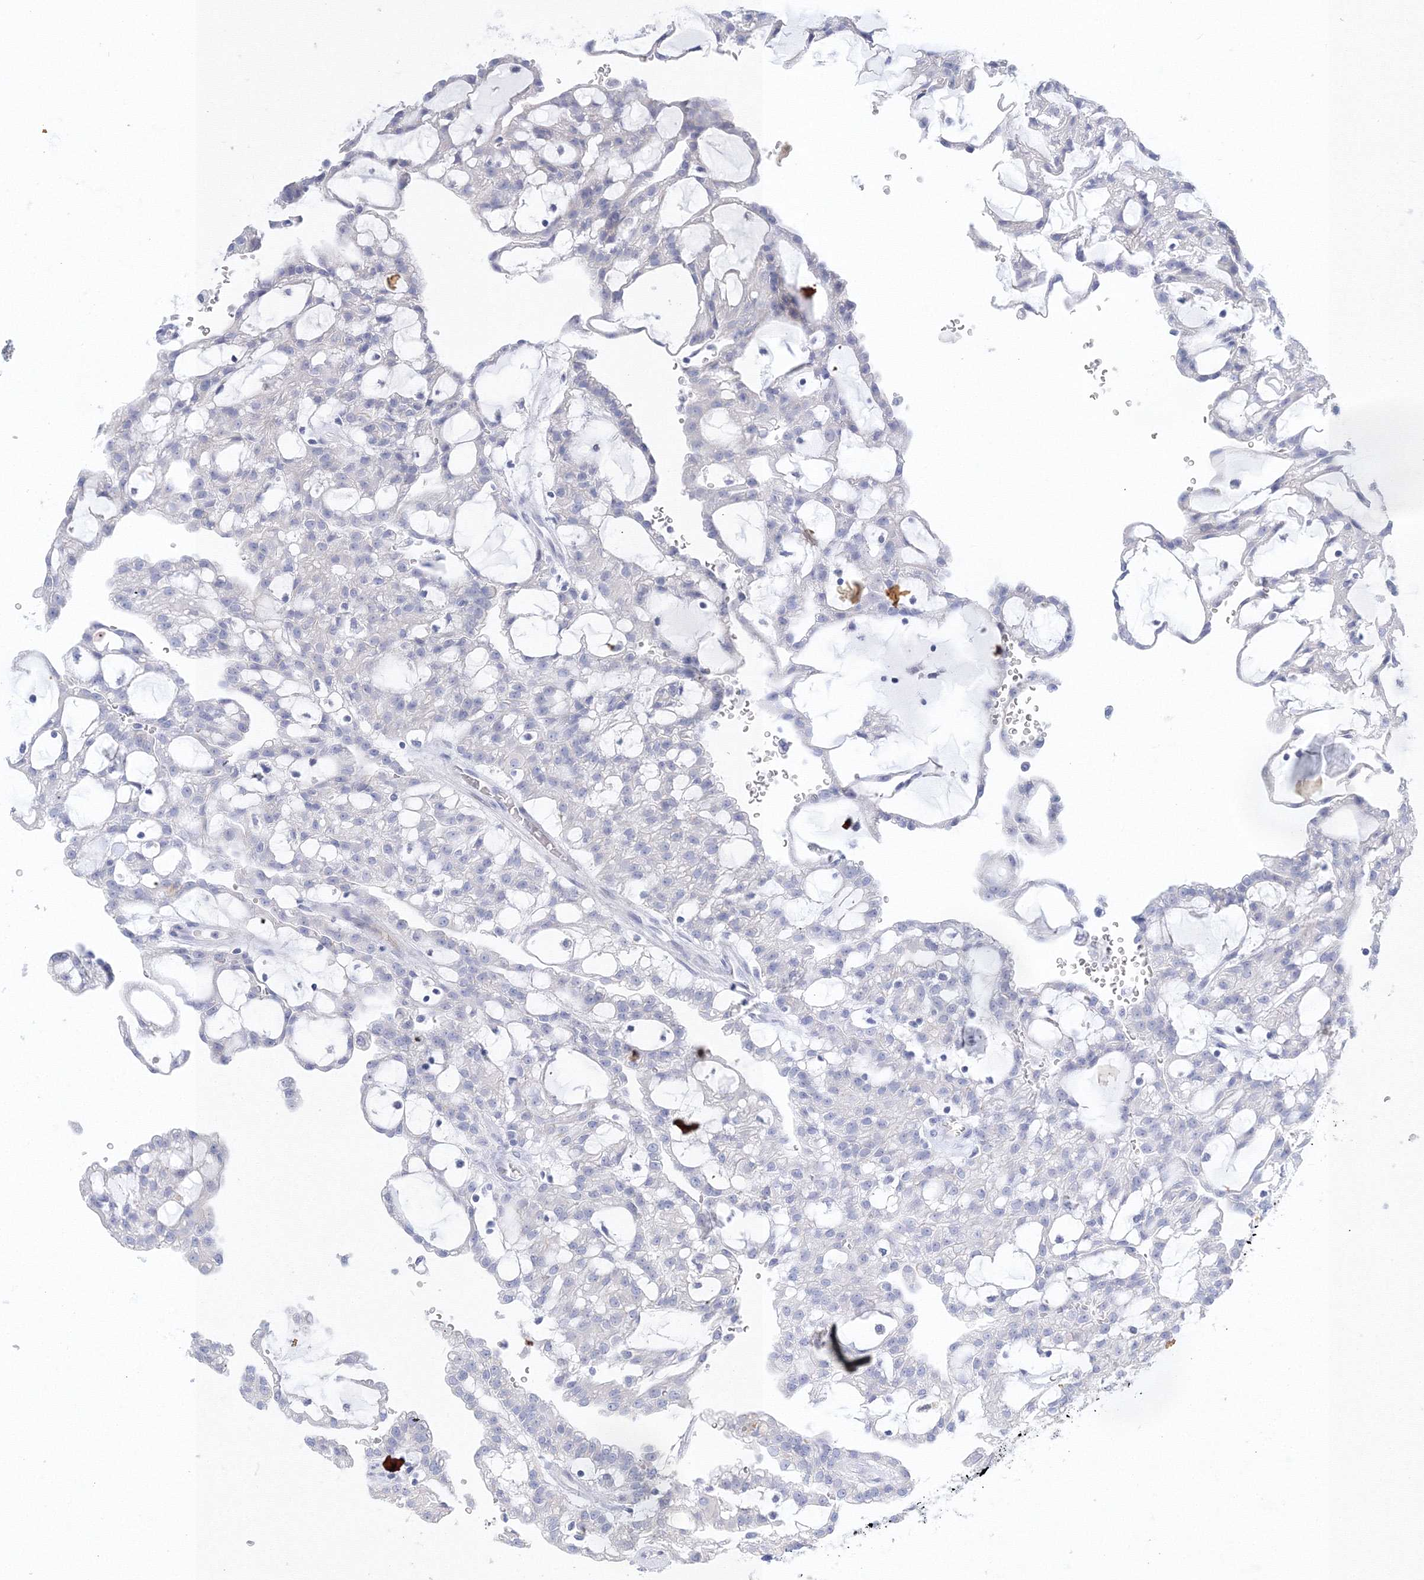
{"staining": {"intensity": "negative", "quantity": "none", "location": "none"}, "tissue": "renal cancer", "cell_type": "Tumor cells", "image_type": "cancer", "snomed": [{"axis": "morphology", "description": "Adenocarcinoma, NOS"}, {"axis": "topography", "description": "Kidney"}], "caption": "Immunohistochemical staining of renal cancer (adenocarcinoma) shows no significant staining in tumor cells.", "gene": "AASDH", "patient": {"sex": "male", "age": 63}}